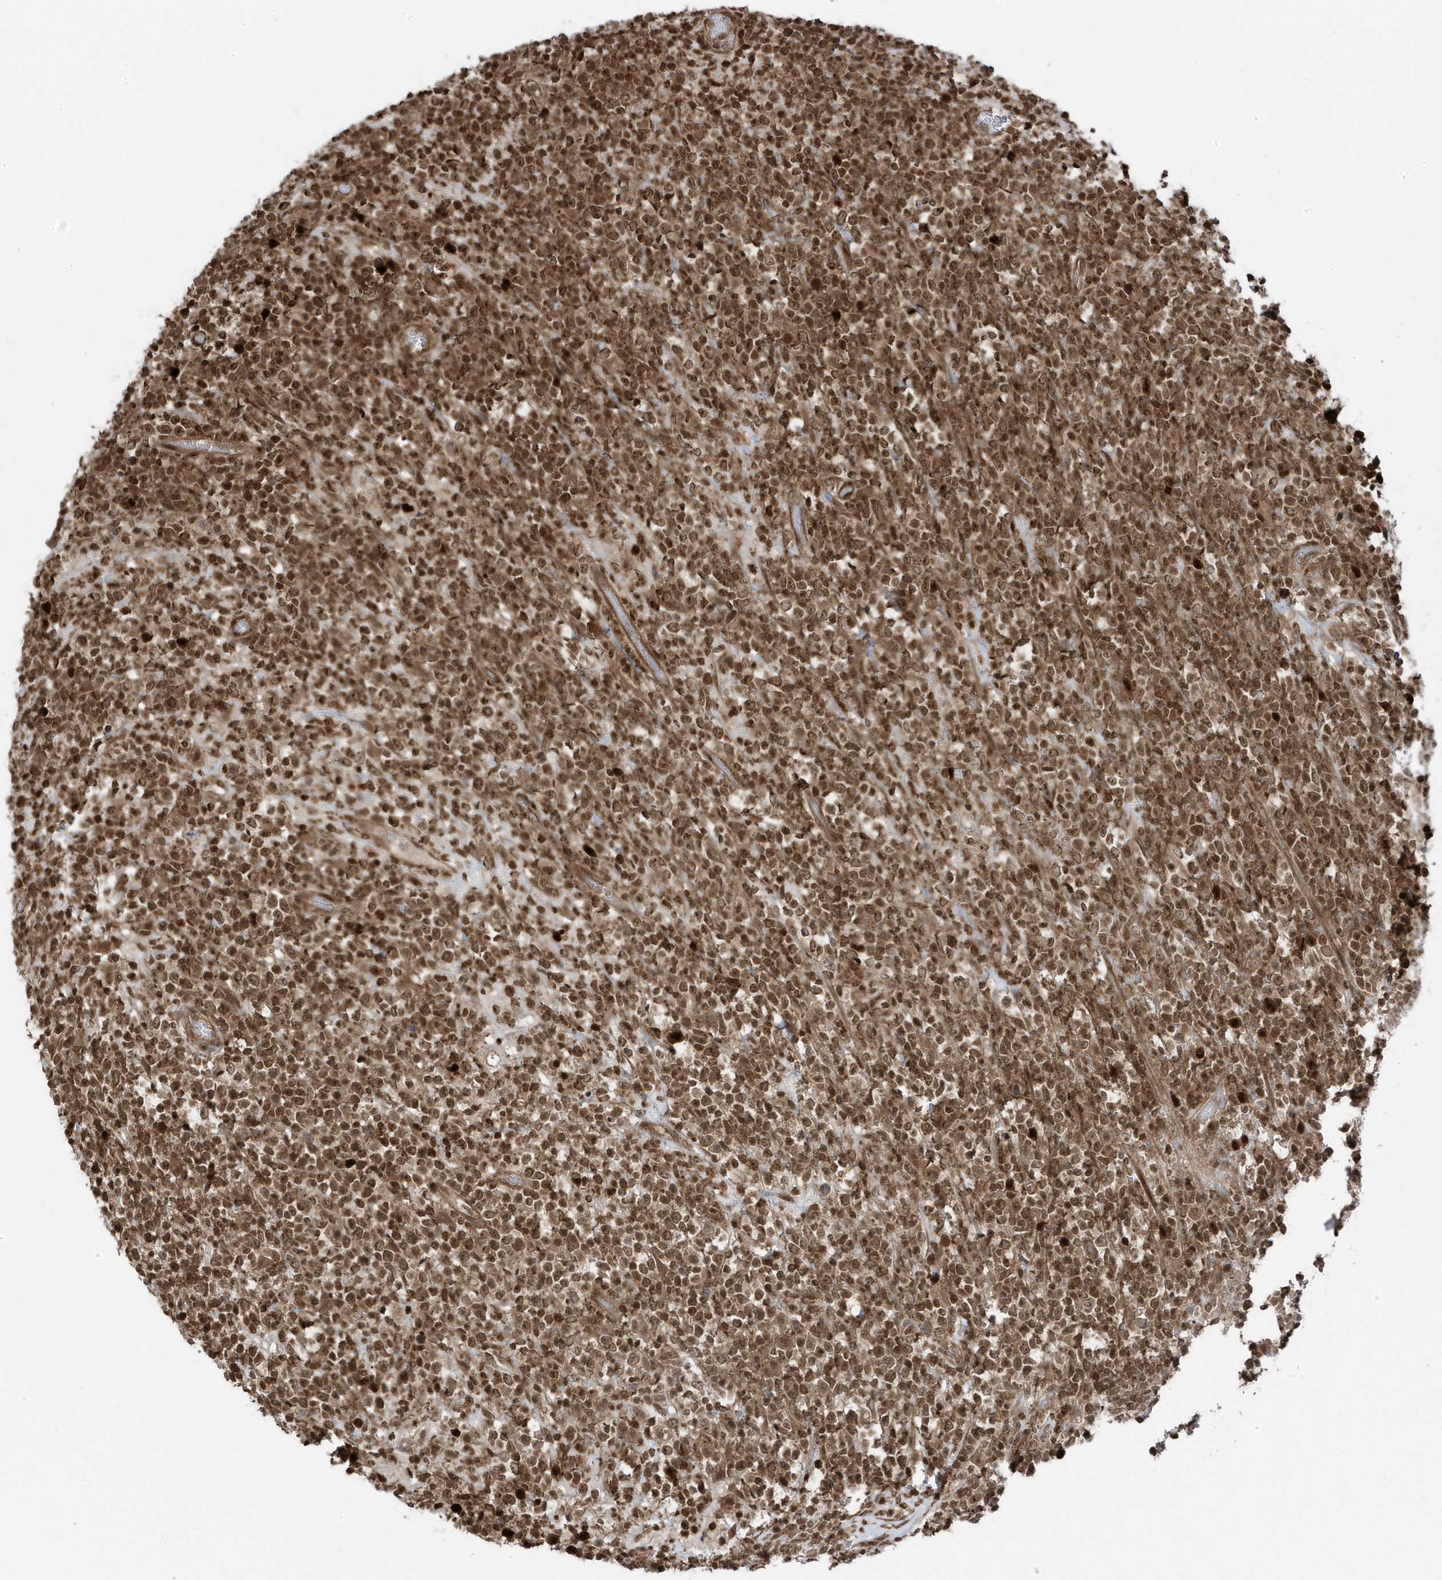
{"staining": {"intensity": "moderate", "quantity": ">75%", "location": "cytoplasmic/membranous,nuclear"}, "tissue": "lymphoma", "cell_type": "Tumor cells", "image_type": "cancer", "snomed": [{"axis": "morphology", "description": "Malignant lymphoma, non-Hodgkin's type, High grade"}, {"axis": "topography", "description": "Colon"}], "caption": "Moderate cytoplasmic/membranous and nuclear expression for a protein is present in approximately >75% of tumor cells of high-grade malignant lymphoma, non-Hodgkin's type using immunohistochemistry (IHC).", "gene": "MAPK1IP1L", "patient": {"sex": "female", "age": 53}}